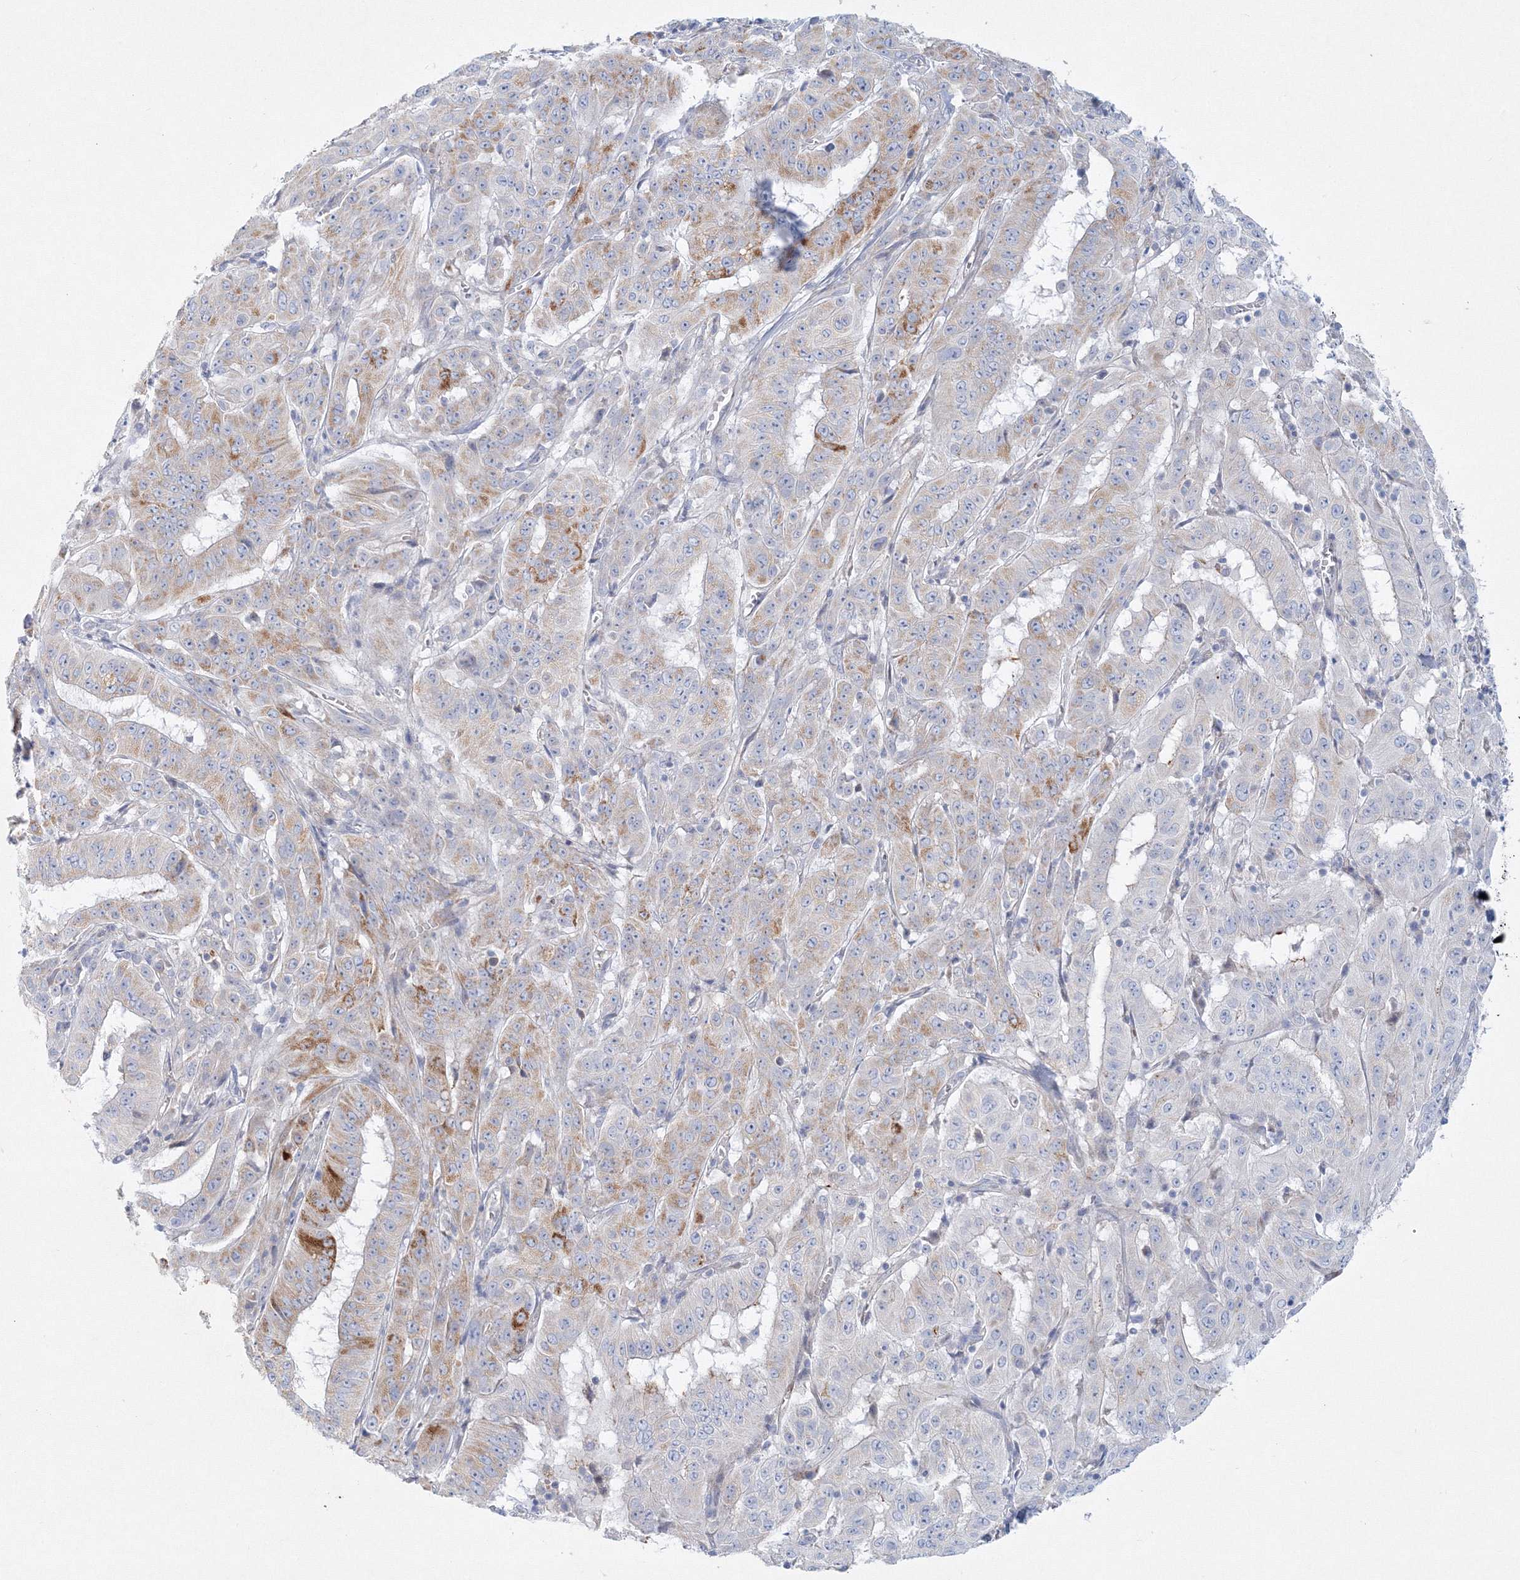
{"staining": {"intensity": "moderate", "quantity": "<25%", "location": "cytoplasmic/membranous"}, "tissue": "pancreatic cancer", "cell_type": "Tumor cells", "image_type": "cancer", "snomed": [{"axis": "morphology", "description": "Adenocarcinoma, NOS"}, {"axis": "topography", "description": "Pancreas"}], "caption": "A brown stain labels moderate cytoplasmic/membranous expression of a protein in pancreatic cancer tumor cells. Using DAB (brown) and hematoxylin (blue) stains, captured at high magnification using brightfield microscopy.", "gene": "DNAH1", "patient": {"sex": "male", "age": 63}}